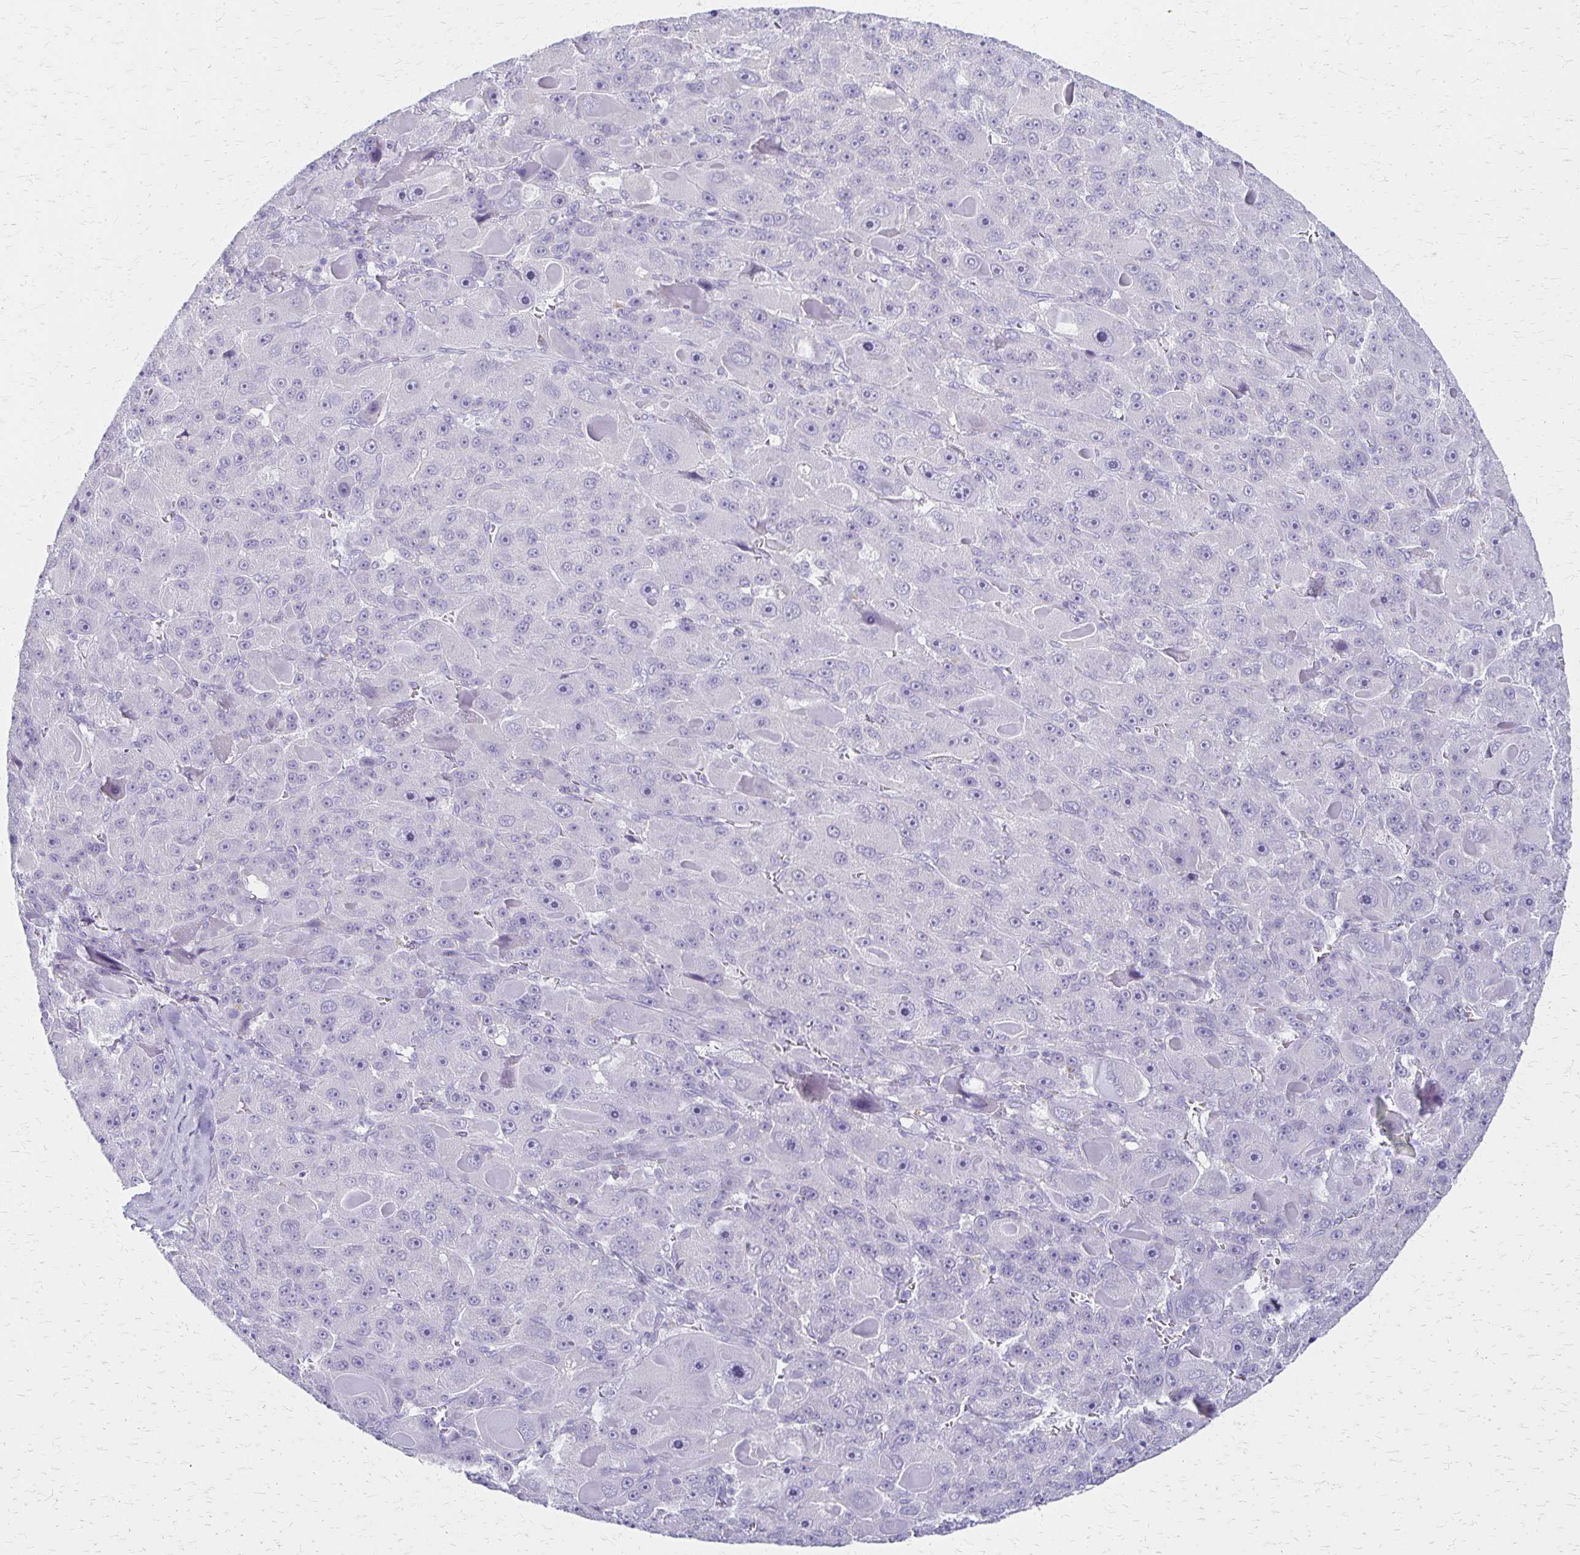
{"staining": {"intensity": "negative", "quantity": "none", "location": "none"}, "tissue": "liver cancer", "cell_type": "Tumor cells", "image_type": "cancer", "snomed": [{"axis": "morphology", "description": "Carcinoma, Hepatocellular, NOS"}, {"axis": "topography", "description": "Liver"}], "caption": "This is a micrograph of immunohistochemistry (IHC) staining of hepatocellular carcinoma (liver), which shows no positivity in tumor cells. (DAB immunohistochemistry with hematoxylin counter stain).", "gene": "IVL", "patient": {"sex": "male", "age": 76}}